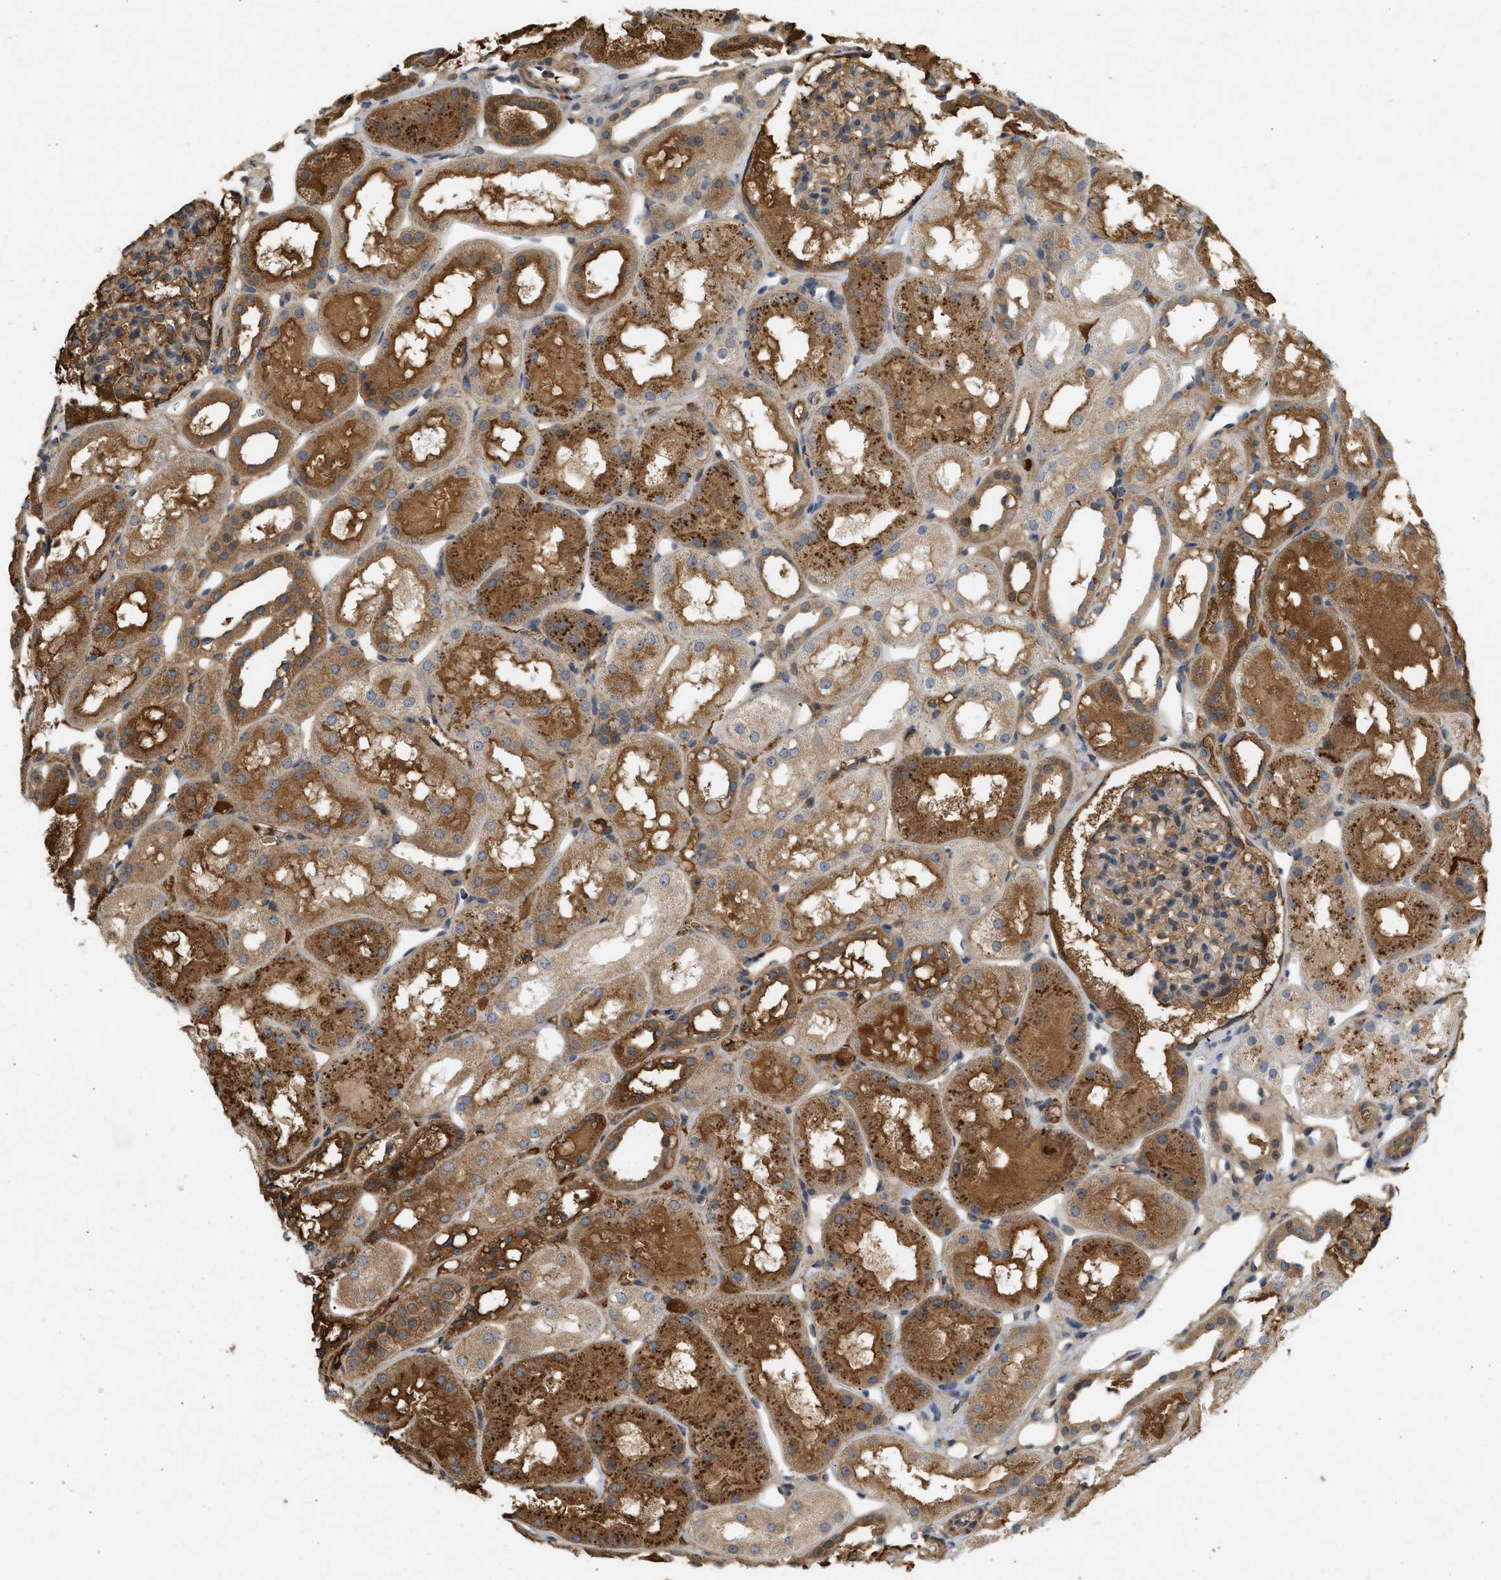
{"staining": {"intensity": "moderate", "quantity": "25%-75%", "location": "cytoplasmic/membranous"}, "tissue": "kidney", "cell_type": "Cells in glomeruli", "image_type": "normal", "snomed": [{"axis": "morphology", "description": "Normal tissue, NOS"}, {"axis": "topography", "description": "Kidney"}, {"axis": "topography", "description": "Urinary bladder"}], "caption": "Immunohistochemical staining of normal human kidney shows medium levels of moderate cytoplasmic/membranous staining in approximately 25%-75% of cells in glomeruli. Immunohistochemistry (ihc) stains the protein in brown and the nuclei are stained blue.", "gene": "F8", "patient": {"sex": "male", "age": 16}}